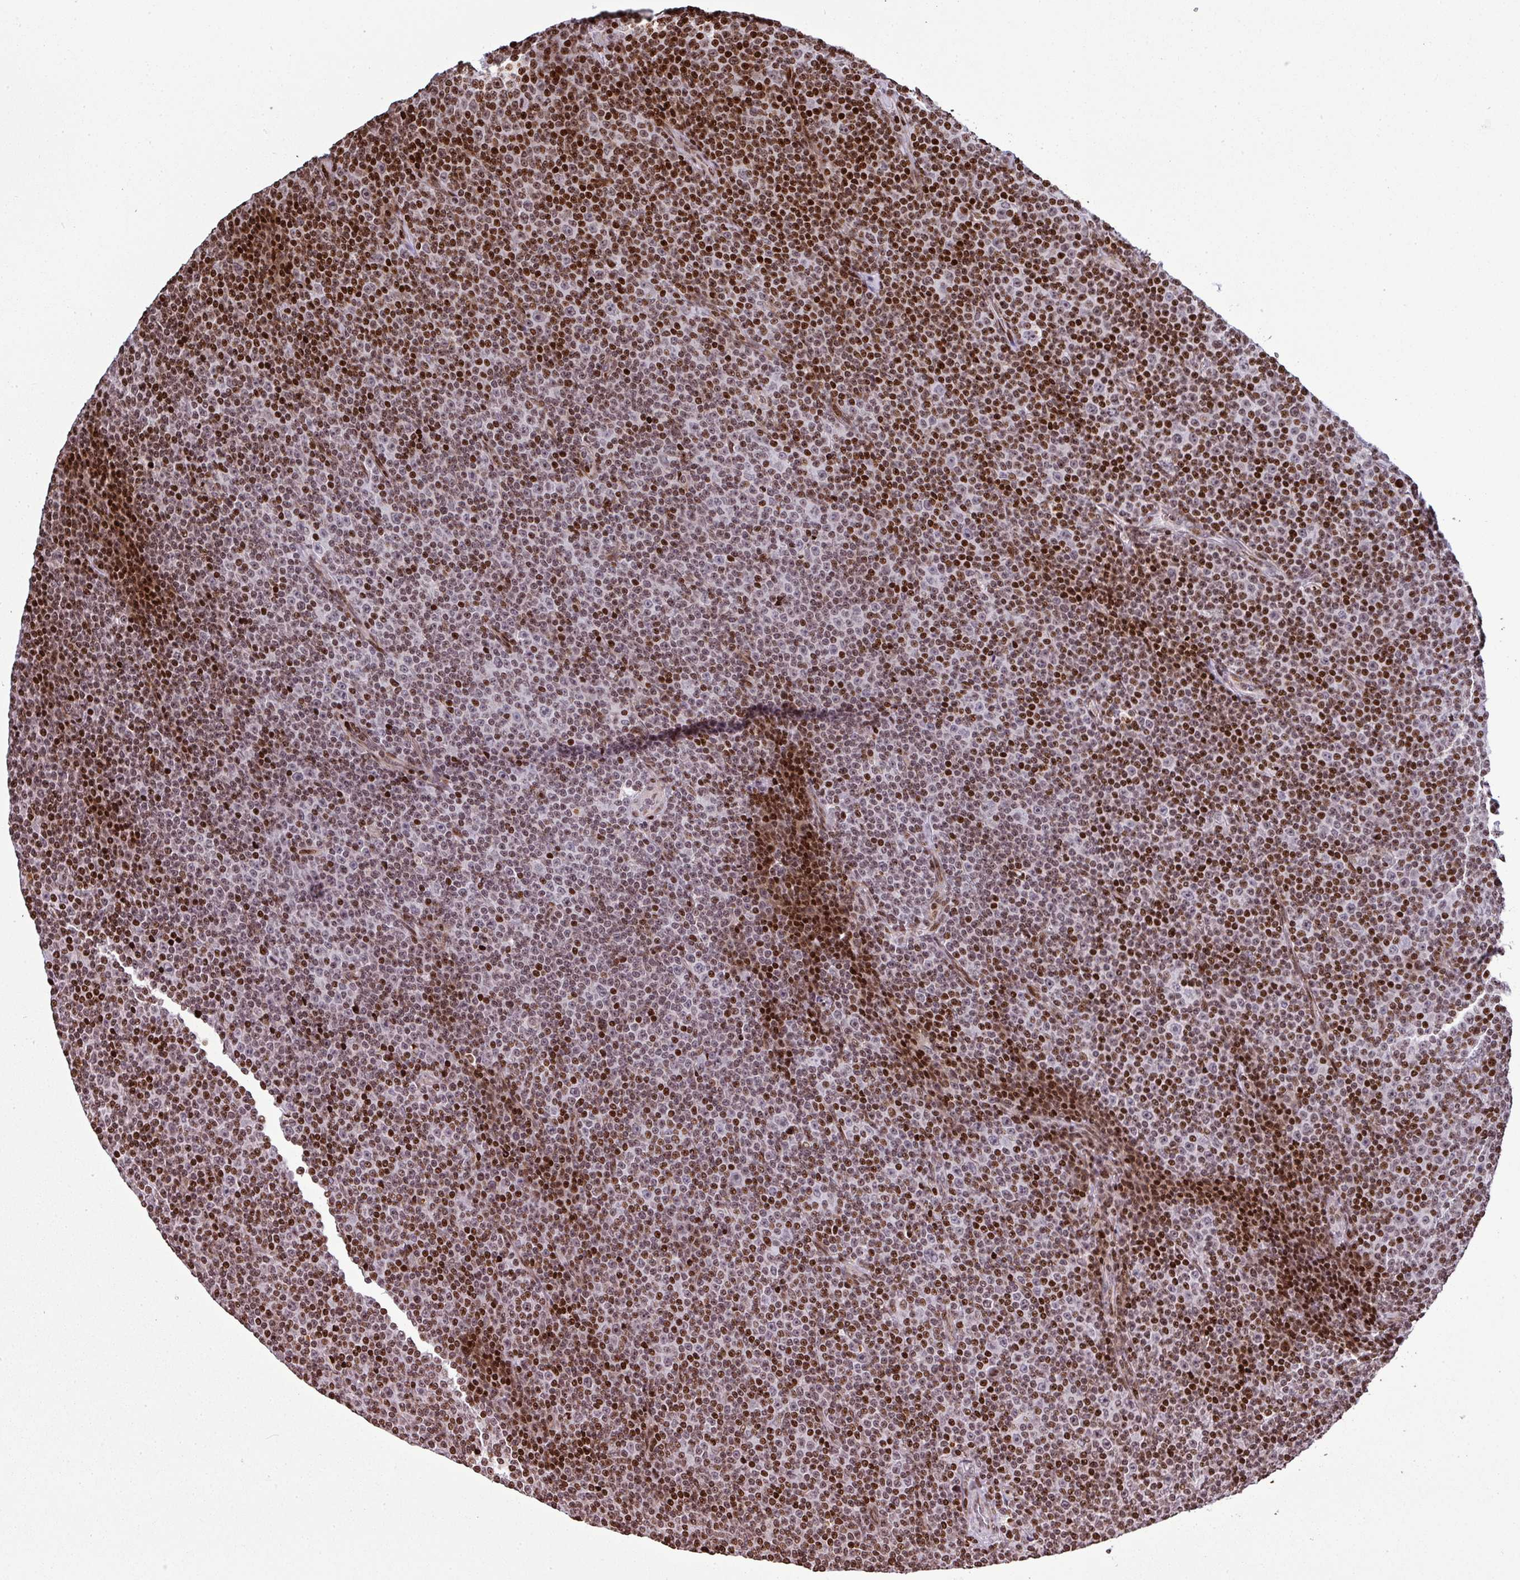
{"staining": {"intensity": "strong", "quantity": "25%-75%", "location": "nuclear"}, "tissue": "lymphoma", "cell_type": "Tumor cells", "image_type": "cancer", "snomed": [{"axis": "morphology", "description": "Malignant lymphoma, non-Hodgkin's type, Low grade"}, {"axis": "topography", "description": "Lymph node"}], "caption": "The micrograph exhibits a brown stain indicating the presence of a protein in the nuclear of tumor cells in lymphoma. The staining was performed using DAB (3,3'-diaminobenzidine), with brown indicating positive protein expression. Nuclei are stained blue with hematoxylin.", "gene": "RASL11A", "patient": {"sex": "female", "age": 67}}